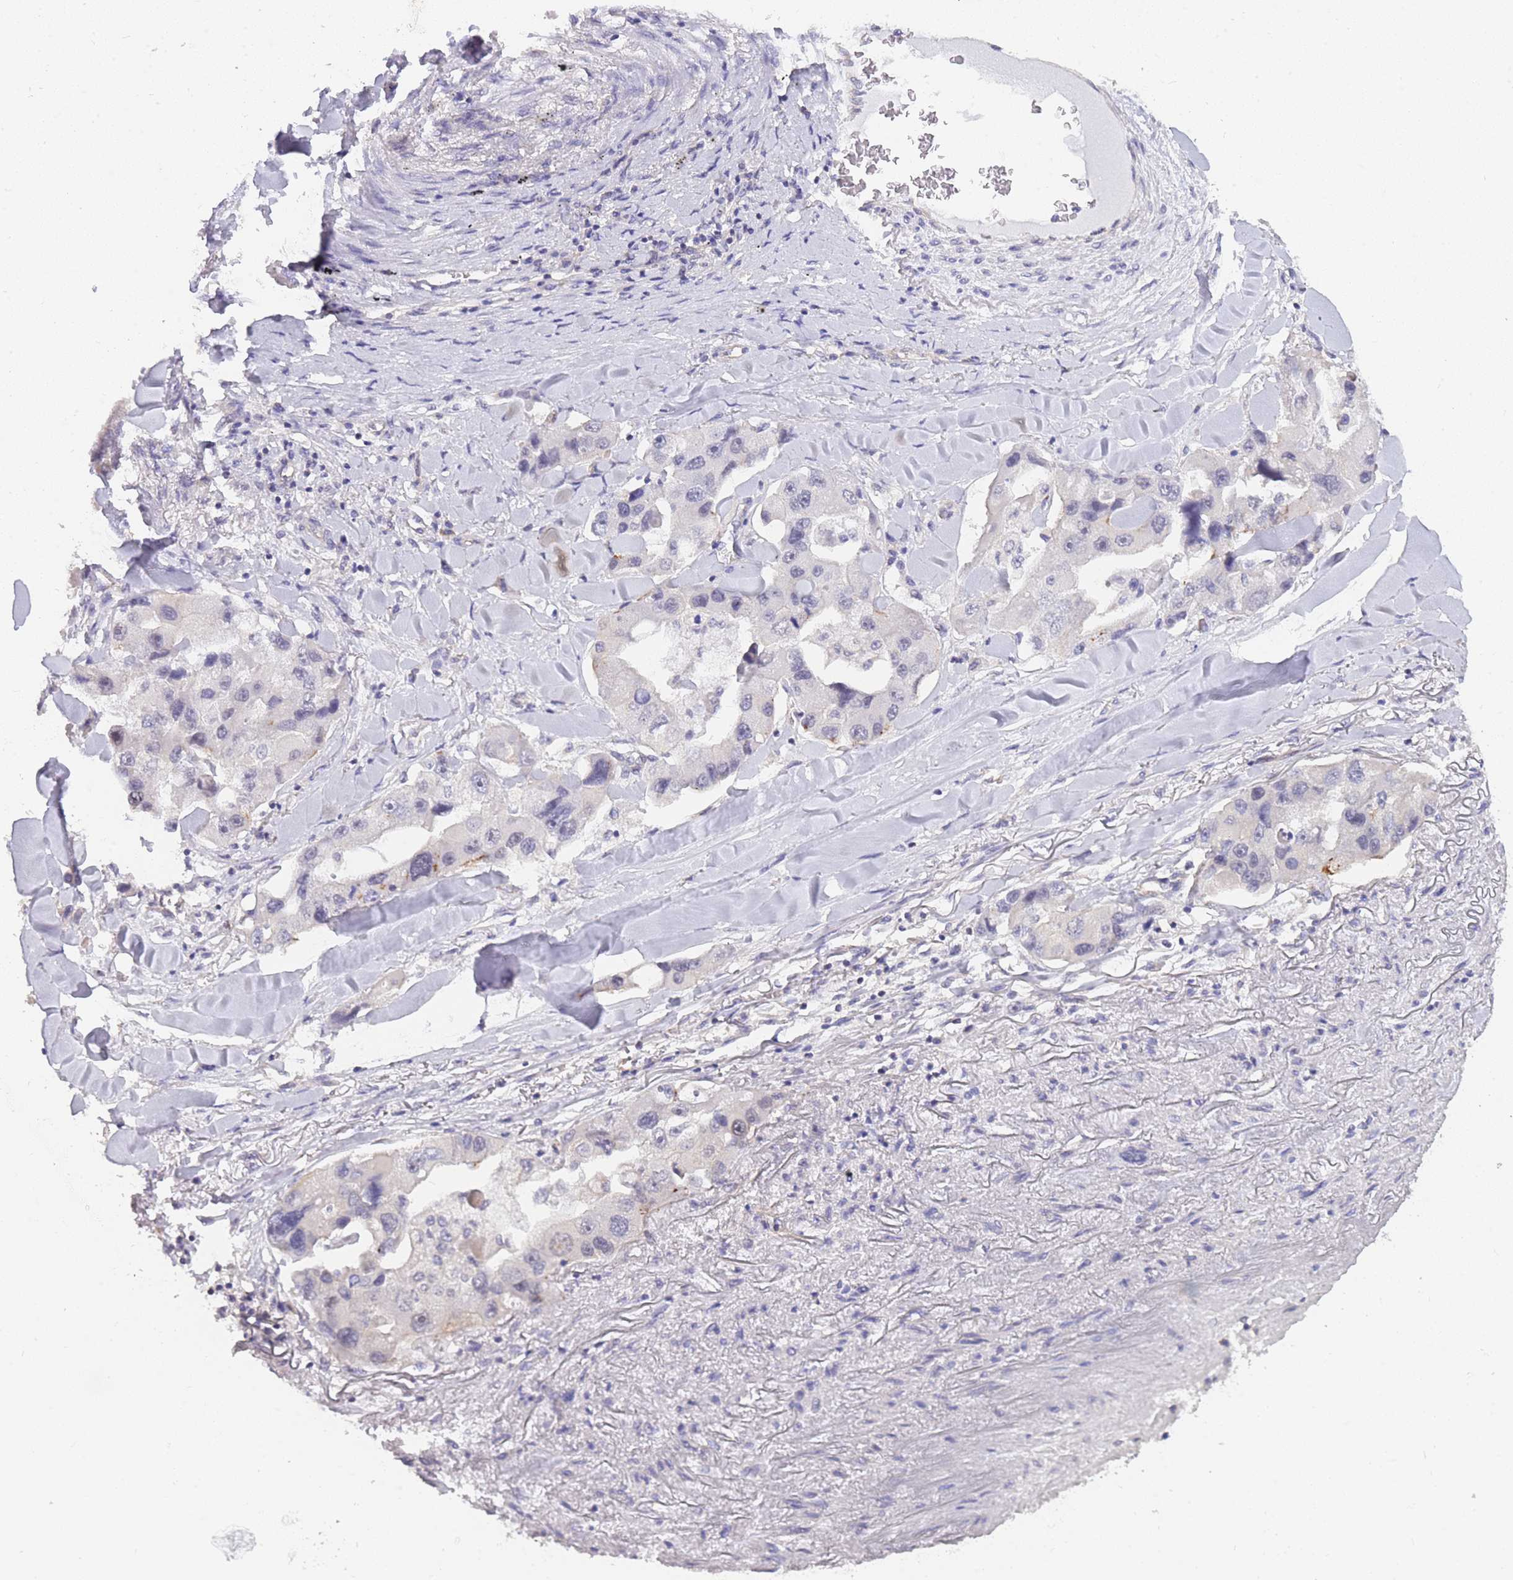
{"staining": {"intensity": "negative", "quantity": "none", "location": "none"}, "tissue": "lung cancer", "cell_type": "Tumor cells", "image_type": "cancer", "snomed": [{"axis": "morphology", "description": "Adenocarcinoma, NOS"}, {"axis": "topography", "description": "Lung"}], "caption": "Immunohistochemical staining of adenocarcinoma (lung) displays no significant staining in tumor cells. Brightfield microscopy of immunohistochemistry (IHC) stained with DAB (3,3'-diaminobenzidine) (brown) and hematoxylin (blue), captured at high magnification.", "gene": "C19orf25", "patient": {"sex": "female", "age": 54}}